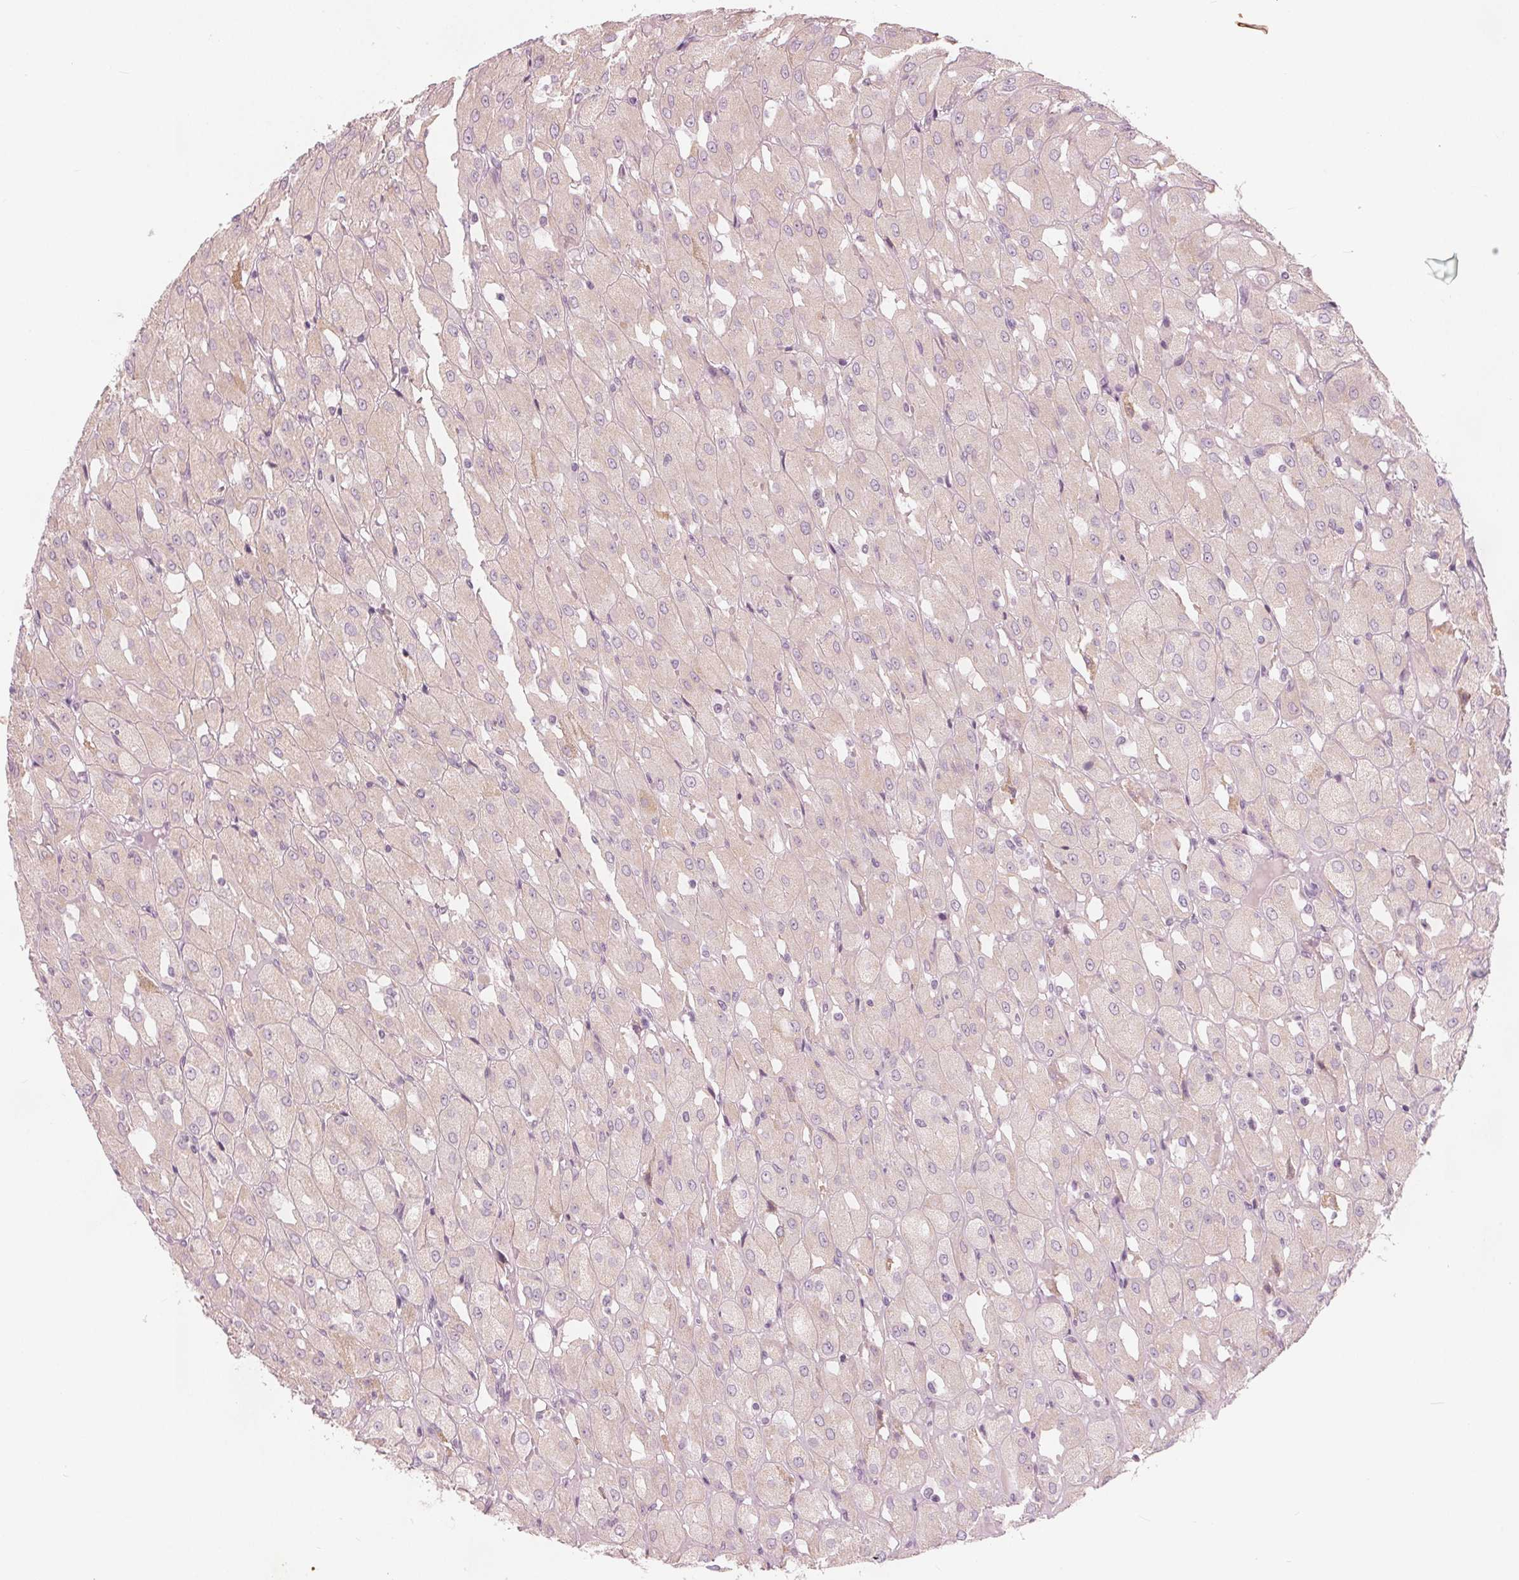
{"staining": {"intensity": "negative", "quantity": "none", "location": "none"}, "tissue": "renal cancer", "cell_type": "Tumor cells", "image_type": "cancer", "snomed": [{"axis": "morphology", "description": "Adenocarcinoma, NOS"}, {"axis": "topography", "description": "Kidney"}], "caption": "The photomicrograph exhibits no staining of tumor cells in renal adenocarcinoma.", "gene": "BRSK1", "patient": {"sex": "male", "age": 72}}